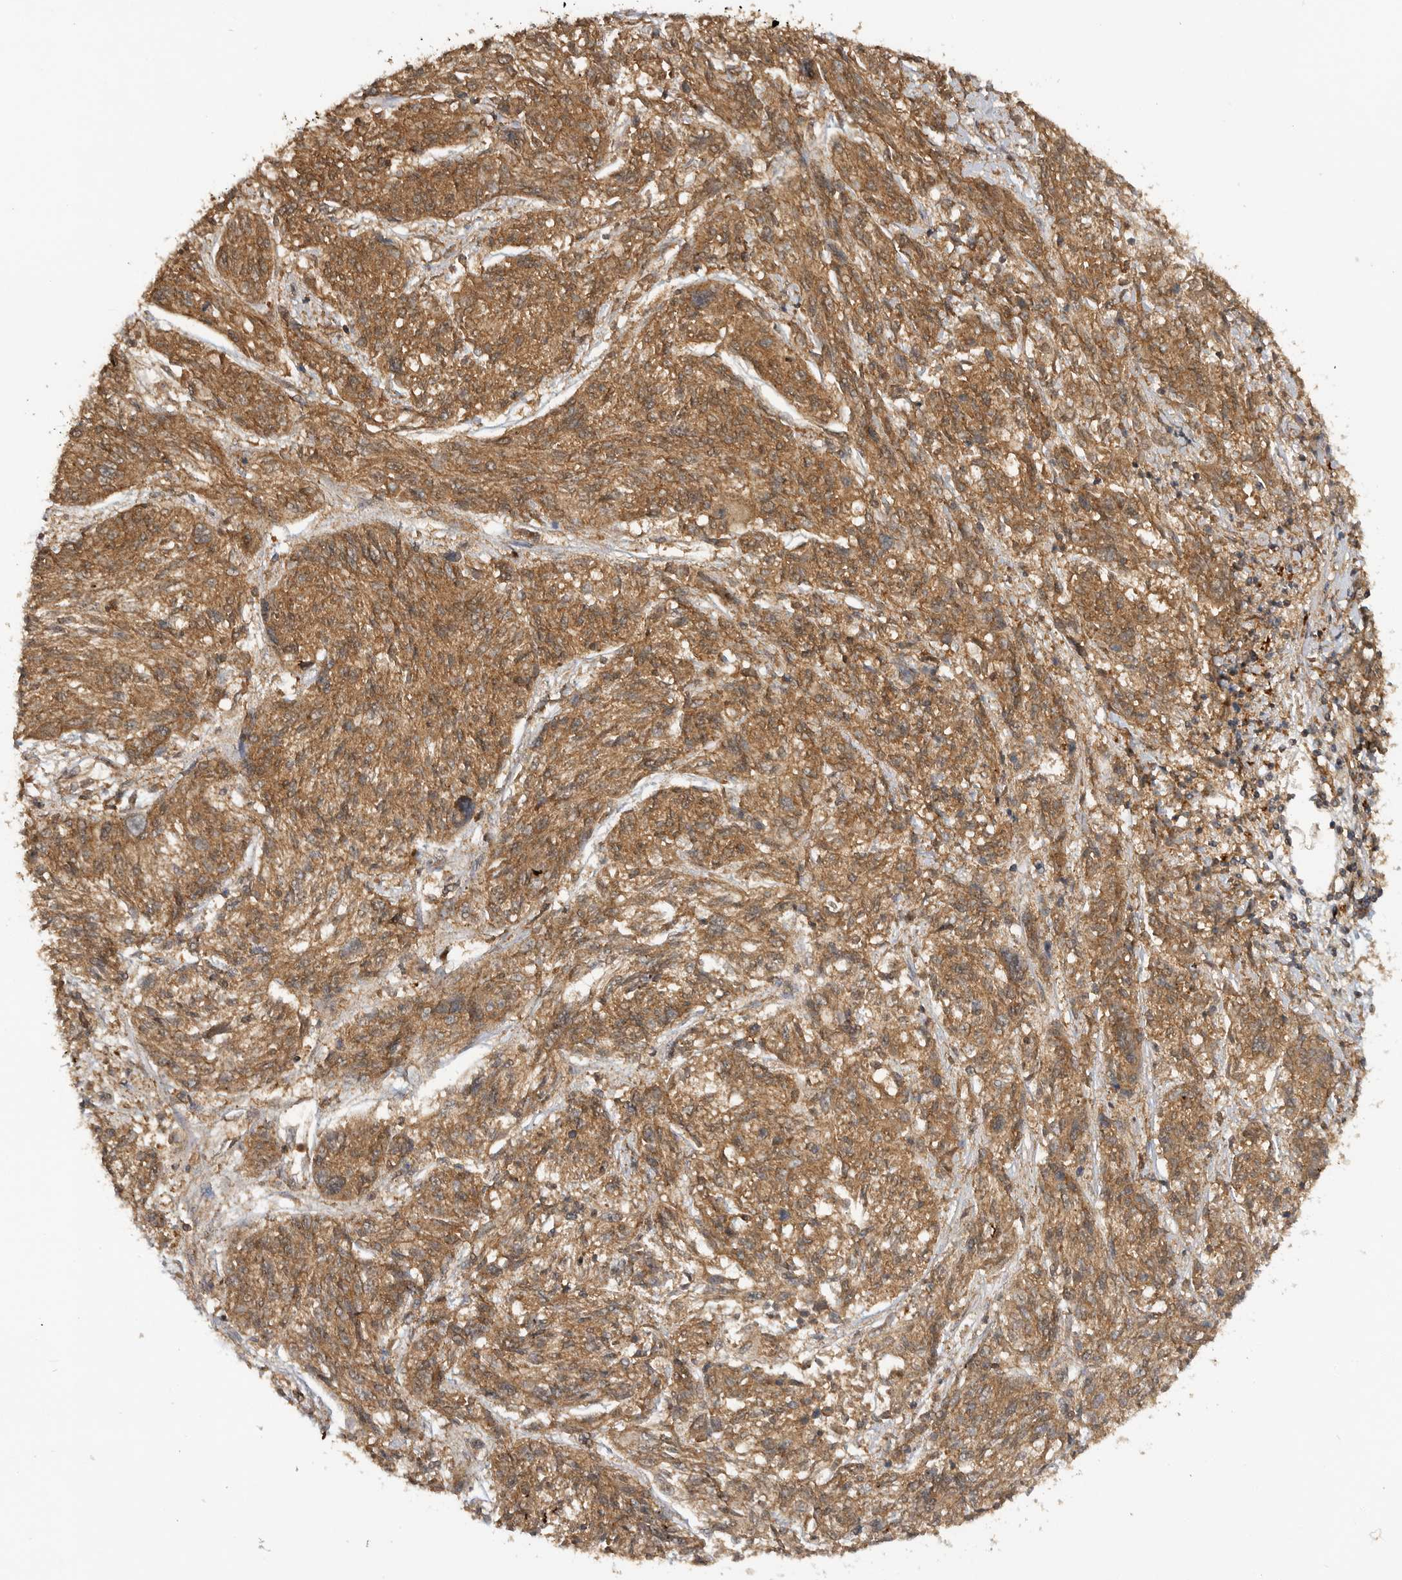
{"staining": {"intensity": "moderate", "quantity": ">75%", "location": "cytoplasmic/membranous"}, "tissue": "melanoma", "cell_type": "Tumor cells", "image_type": "cancer", "snomed": [{"axis": "morphology", "description": "Malignant melanoma, NOS"}, {"axis": "topography", "description": "Skin"}], "caption": "A high-resolution photomicrograph shows immunohistochemistry (IHC) staining of malignant melanoma, which exhibits moderate cytoplasmic/membranous expression in approximately >75% of tumor cells. Ihc stains the protein of interest in brown and the nuclei are stained blue.", "gene": "ICOSLG", "patient": {"sex": "male", "age": 53}}